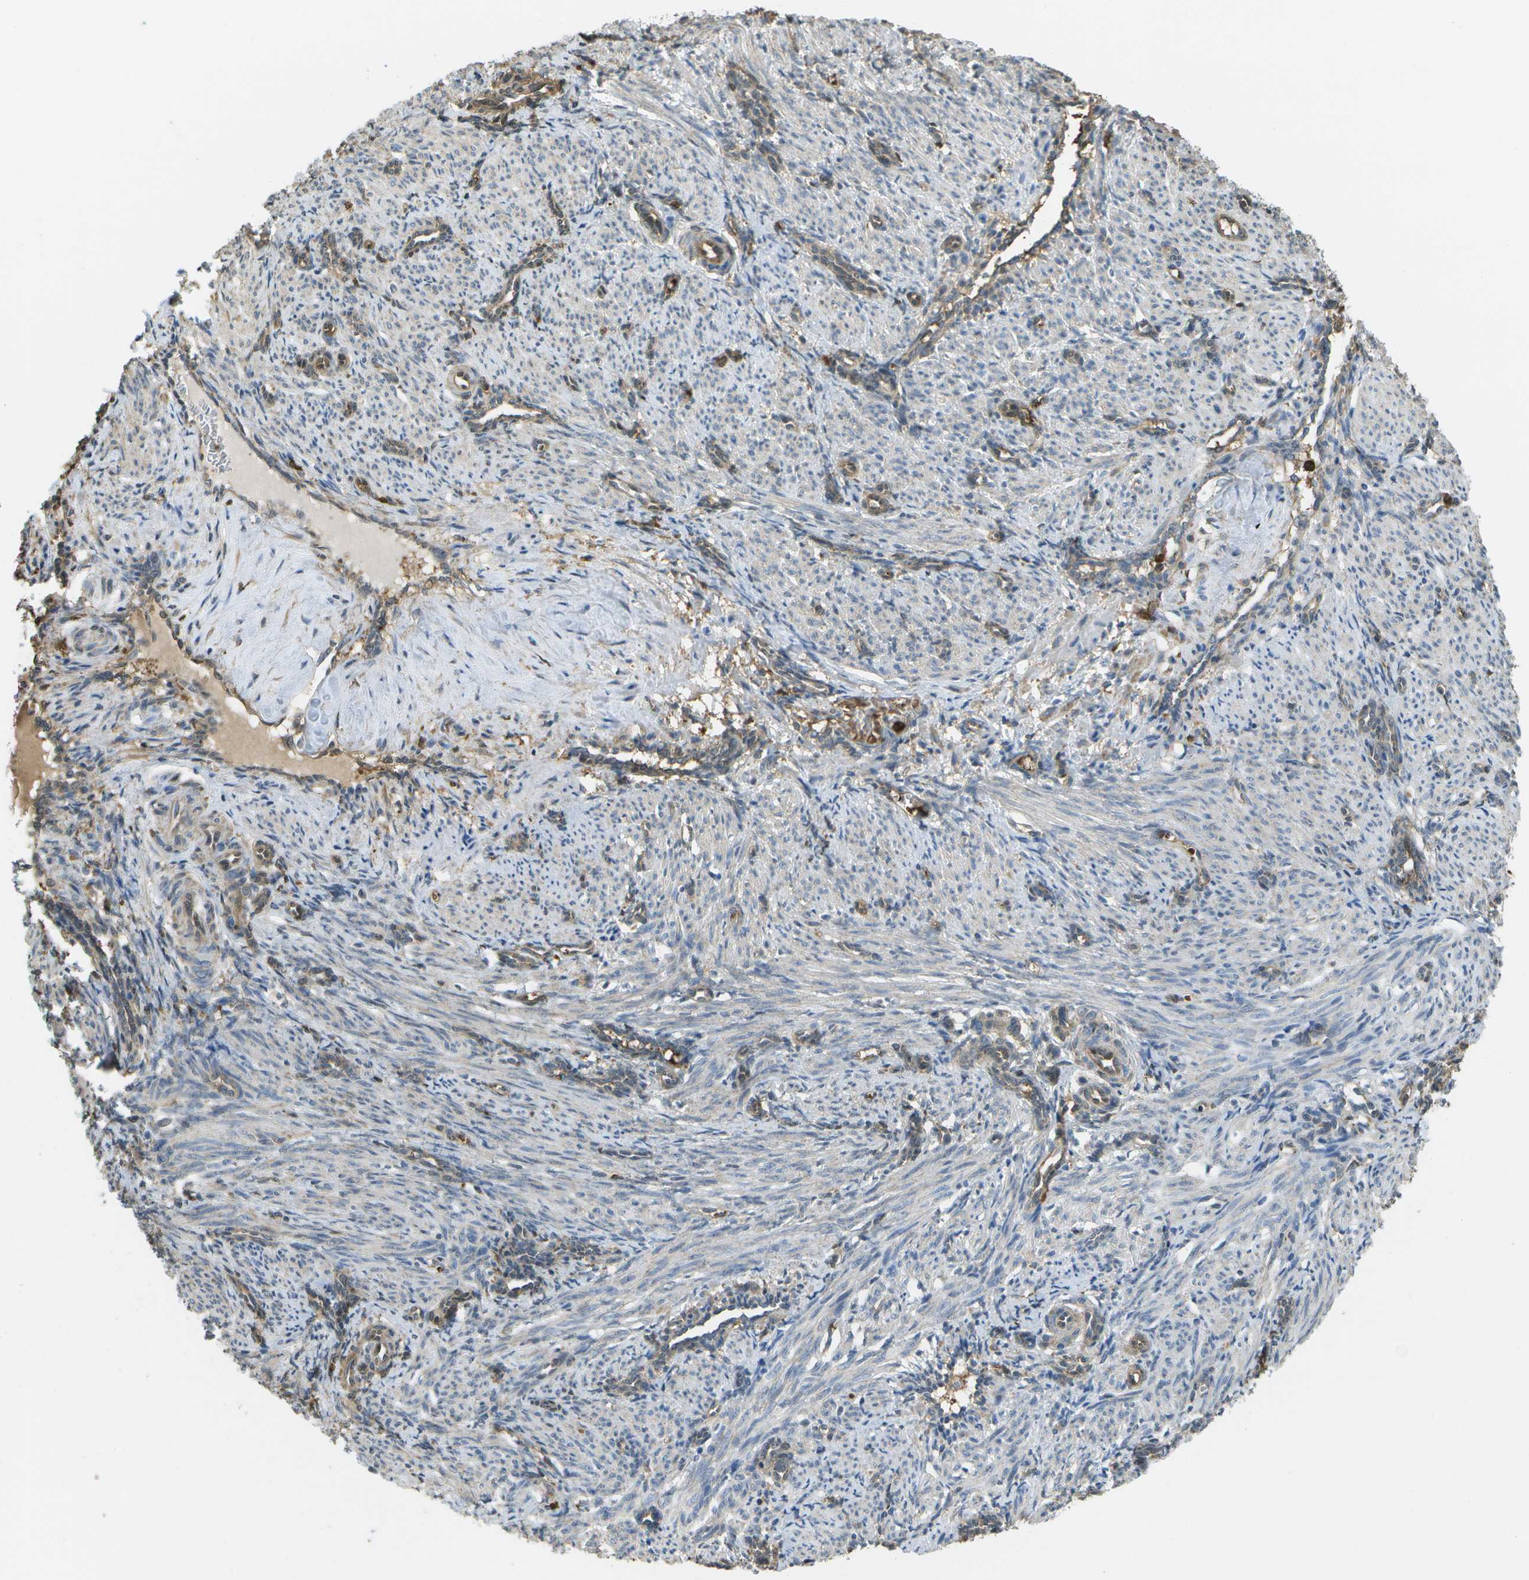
{"staining": {"intensity": "weak", "quantity": "25%-75%", "location": "cytoplasmic/membranous"}, "tissue": "smooth muscle", "cell_type": "Smooth muscle cells", "image_type": "normal", "snomed": [{"axis": "morphology", "description": "Normal tissue, NOS"}, {"axis": "topography", "description": "Endometrium"}], "caption": "Unremarkable smooth muscle was stained to show a protein in brown. There is low levels of weak cytoplasmic/membranous staining in about 25%-75% of smooth muscle cells. The staining was performed using DAB (3,3'-diaminobenzidine) to visualize the protein expression in brown, while the nuclei were stained in blue with hematoxylin (Magnification: 20x).", "gene": "CACHD1", "patient": {"sex": "female", "age": 33}}